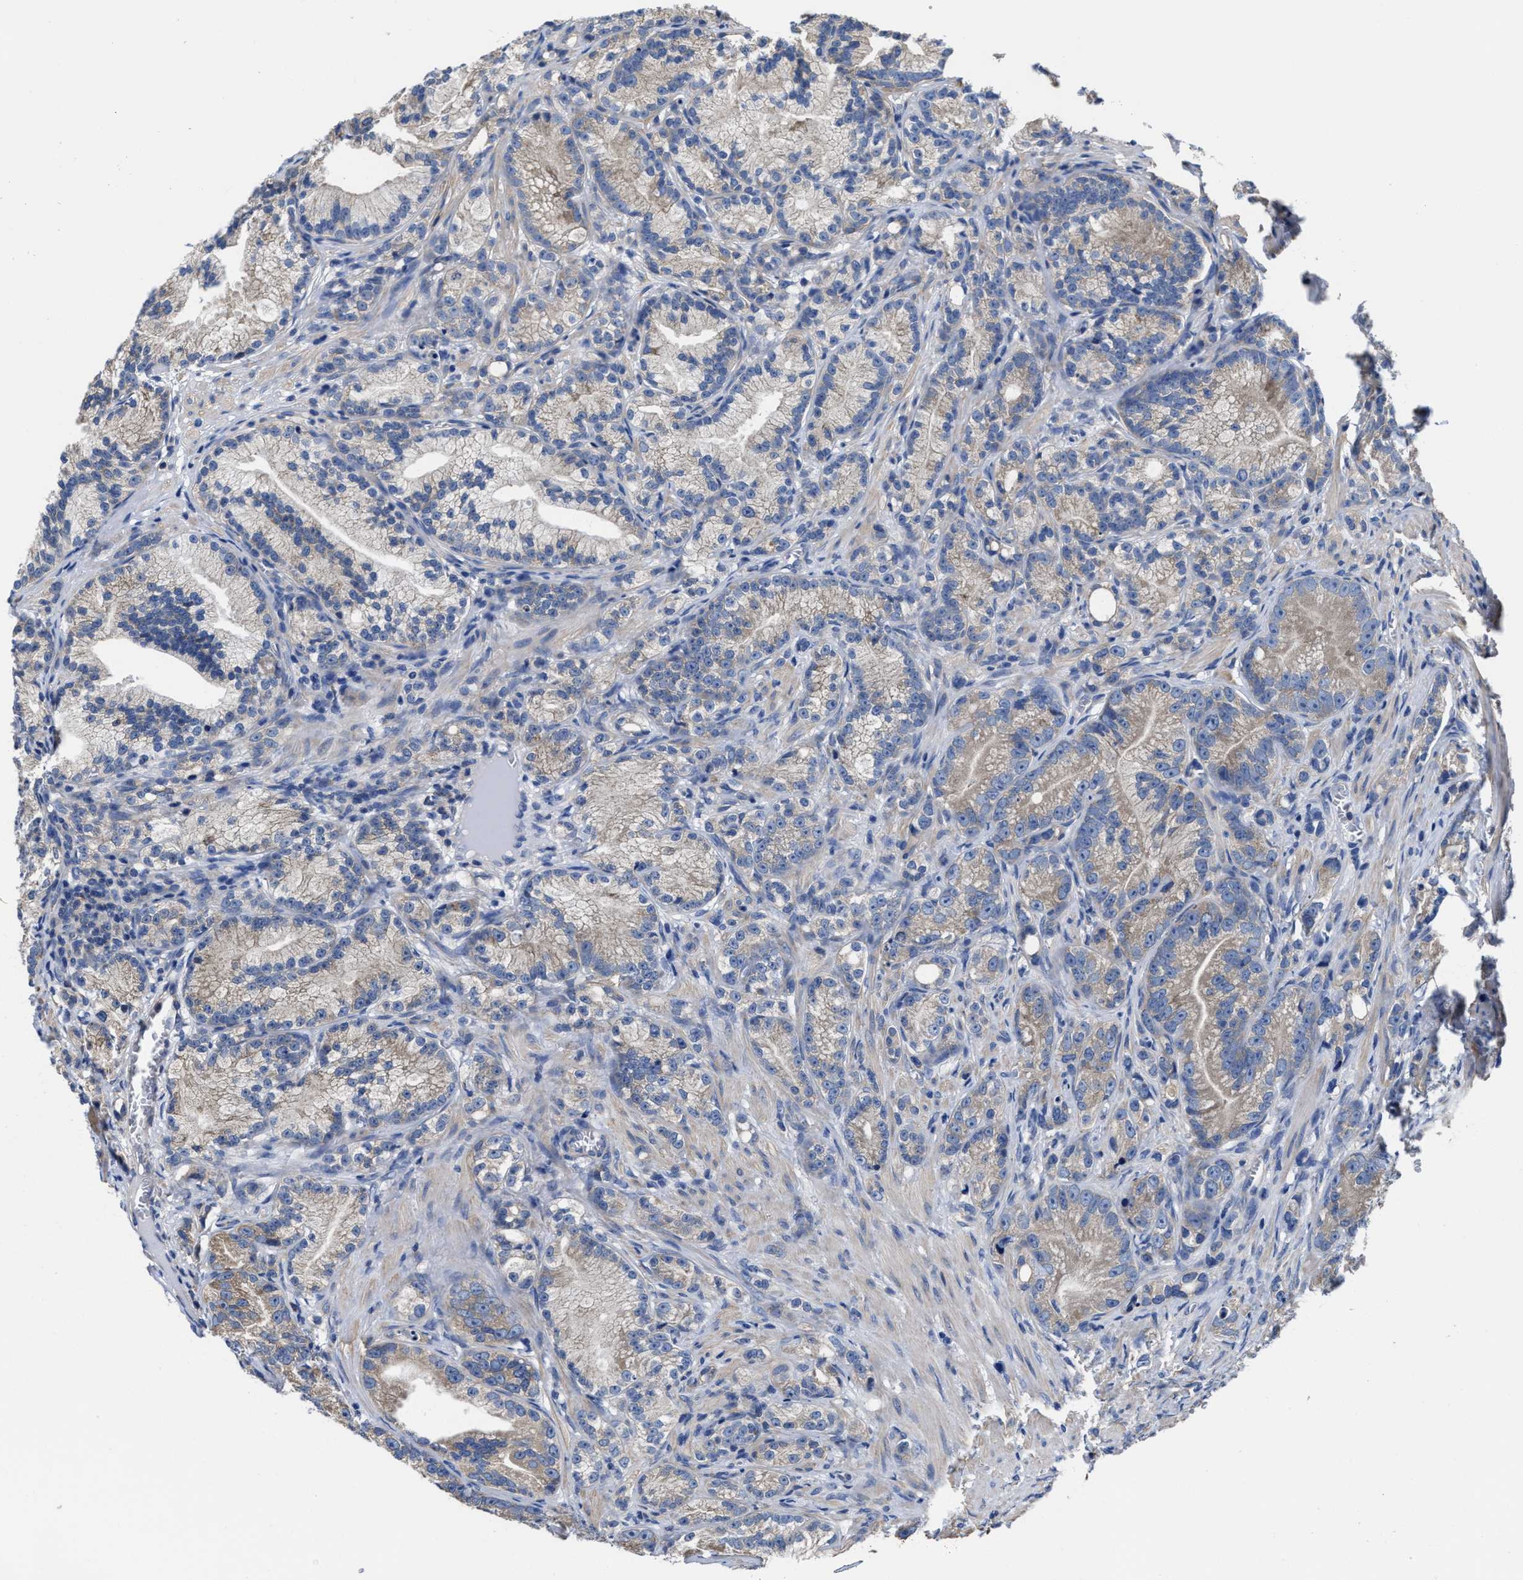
{"staining": {"intensity": "weak", "quantity": "25%-75%", "location": "cytoplasmic/membranous"}, "tissue": "prostate cancer", "cell_type": "Tumor cells", "image_type": "cancer", "snomed": [{"axis": "morphology", "description": "Adenocarcinoma, Low grade"}, {"axis": "topography", "description": "Prostate"}], "caption": "Immunohistochemical staining of human prostate cancer shows low levels of weak cytoplasmic/membranous protein staining in approximately 25%-75% of tumor cells.", "gene": "SRPK2", "patient": {"sex": "male", "age": 89}}